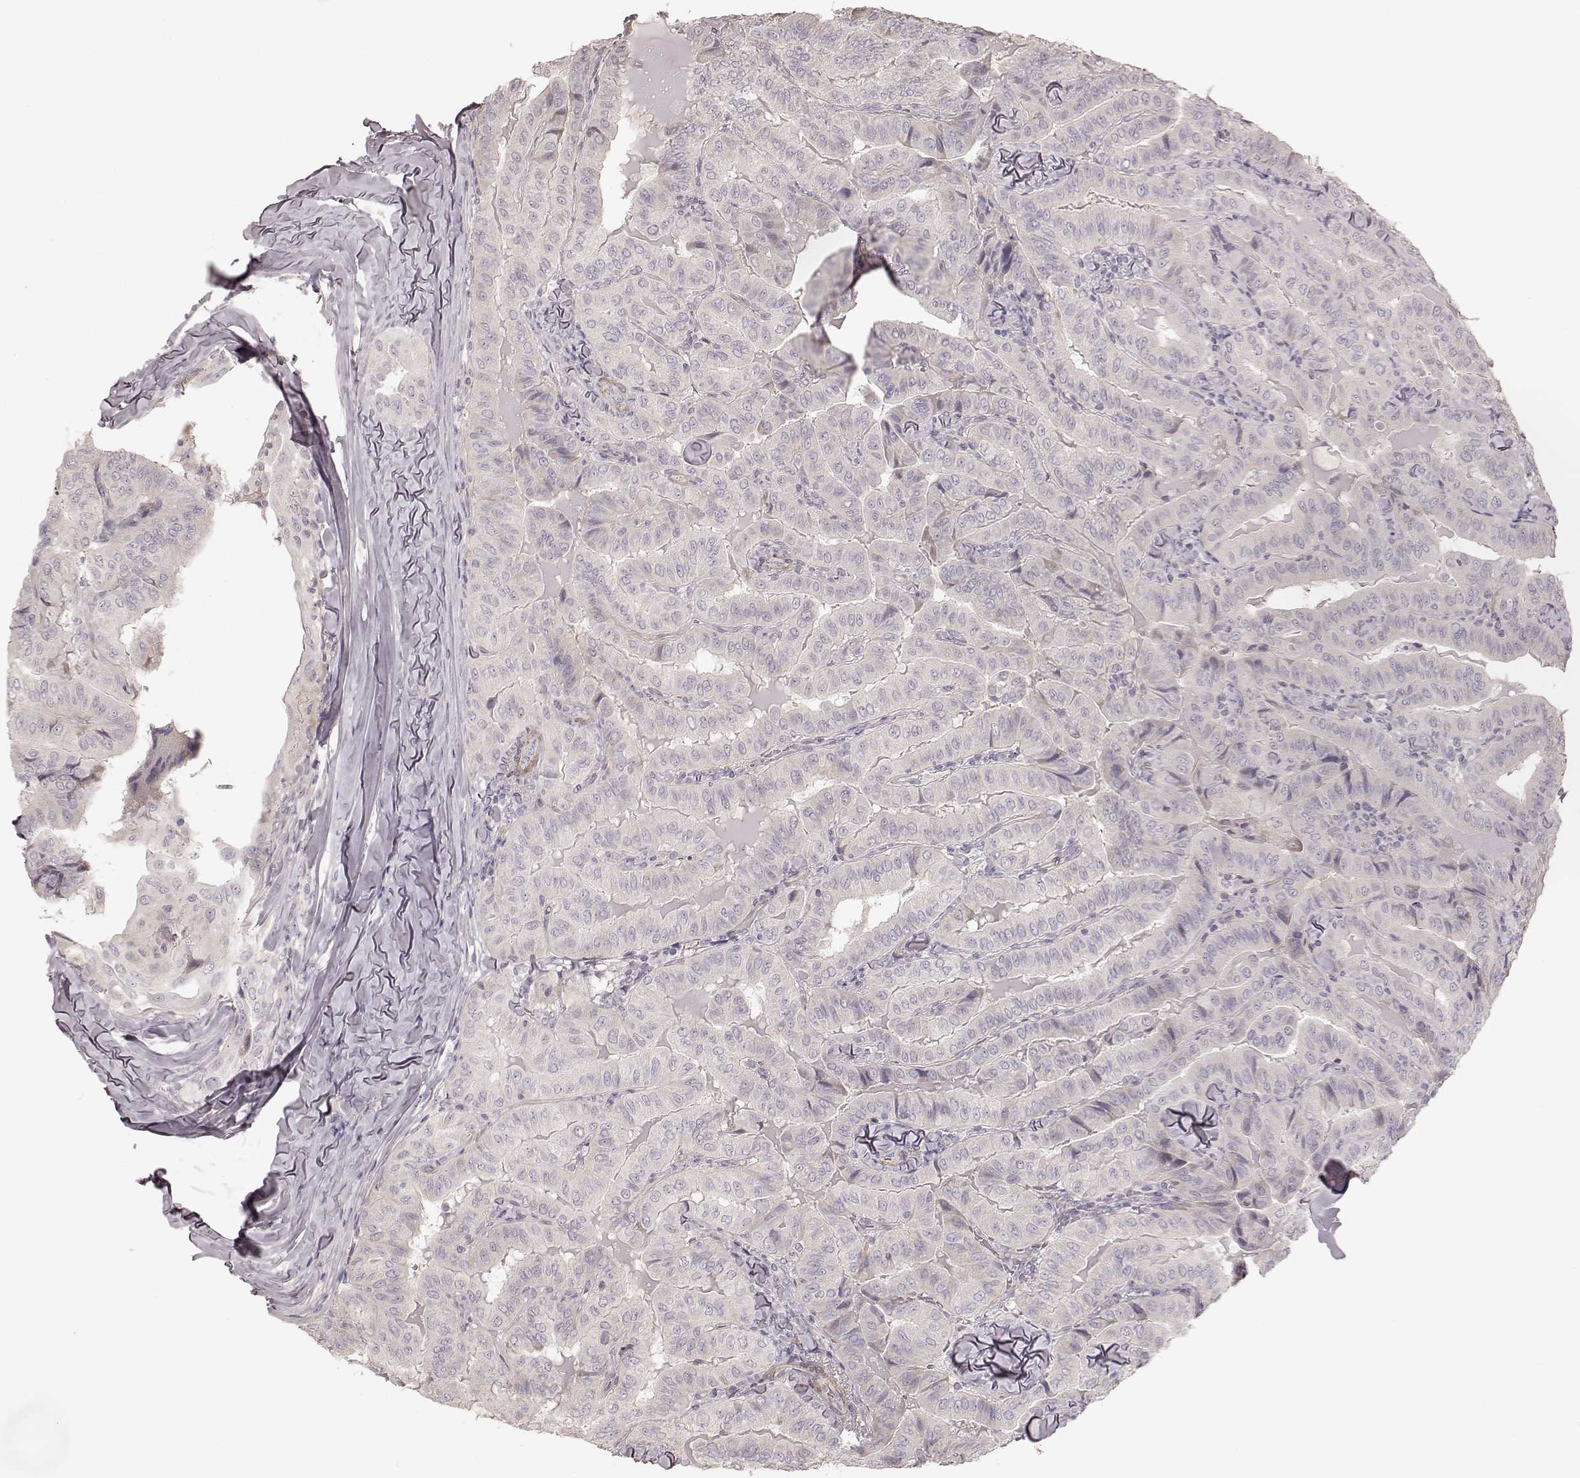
{"staining": {"intensity": "negative", "quantity": "none", "location": "none"}, "tissue": "thyroid cancer", "cell_type": "Tumor cells", "image_type": "cancer", "snomed": [{"axis": "morphology", "description": "Papillary adenocarcinoma, NOS"}, {"axis": "topography", "description": "Thyroid gland"}], "caption": "The immunohistochemistry (IHC) micrograph has no significant expression in tumor cells of thyroid cancer tissue.", "gene": "KCNJ9", "patient": {"sex": "female", "age": 68}}